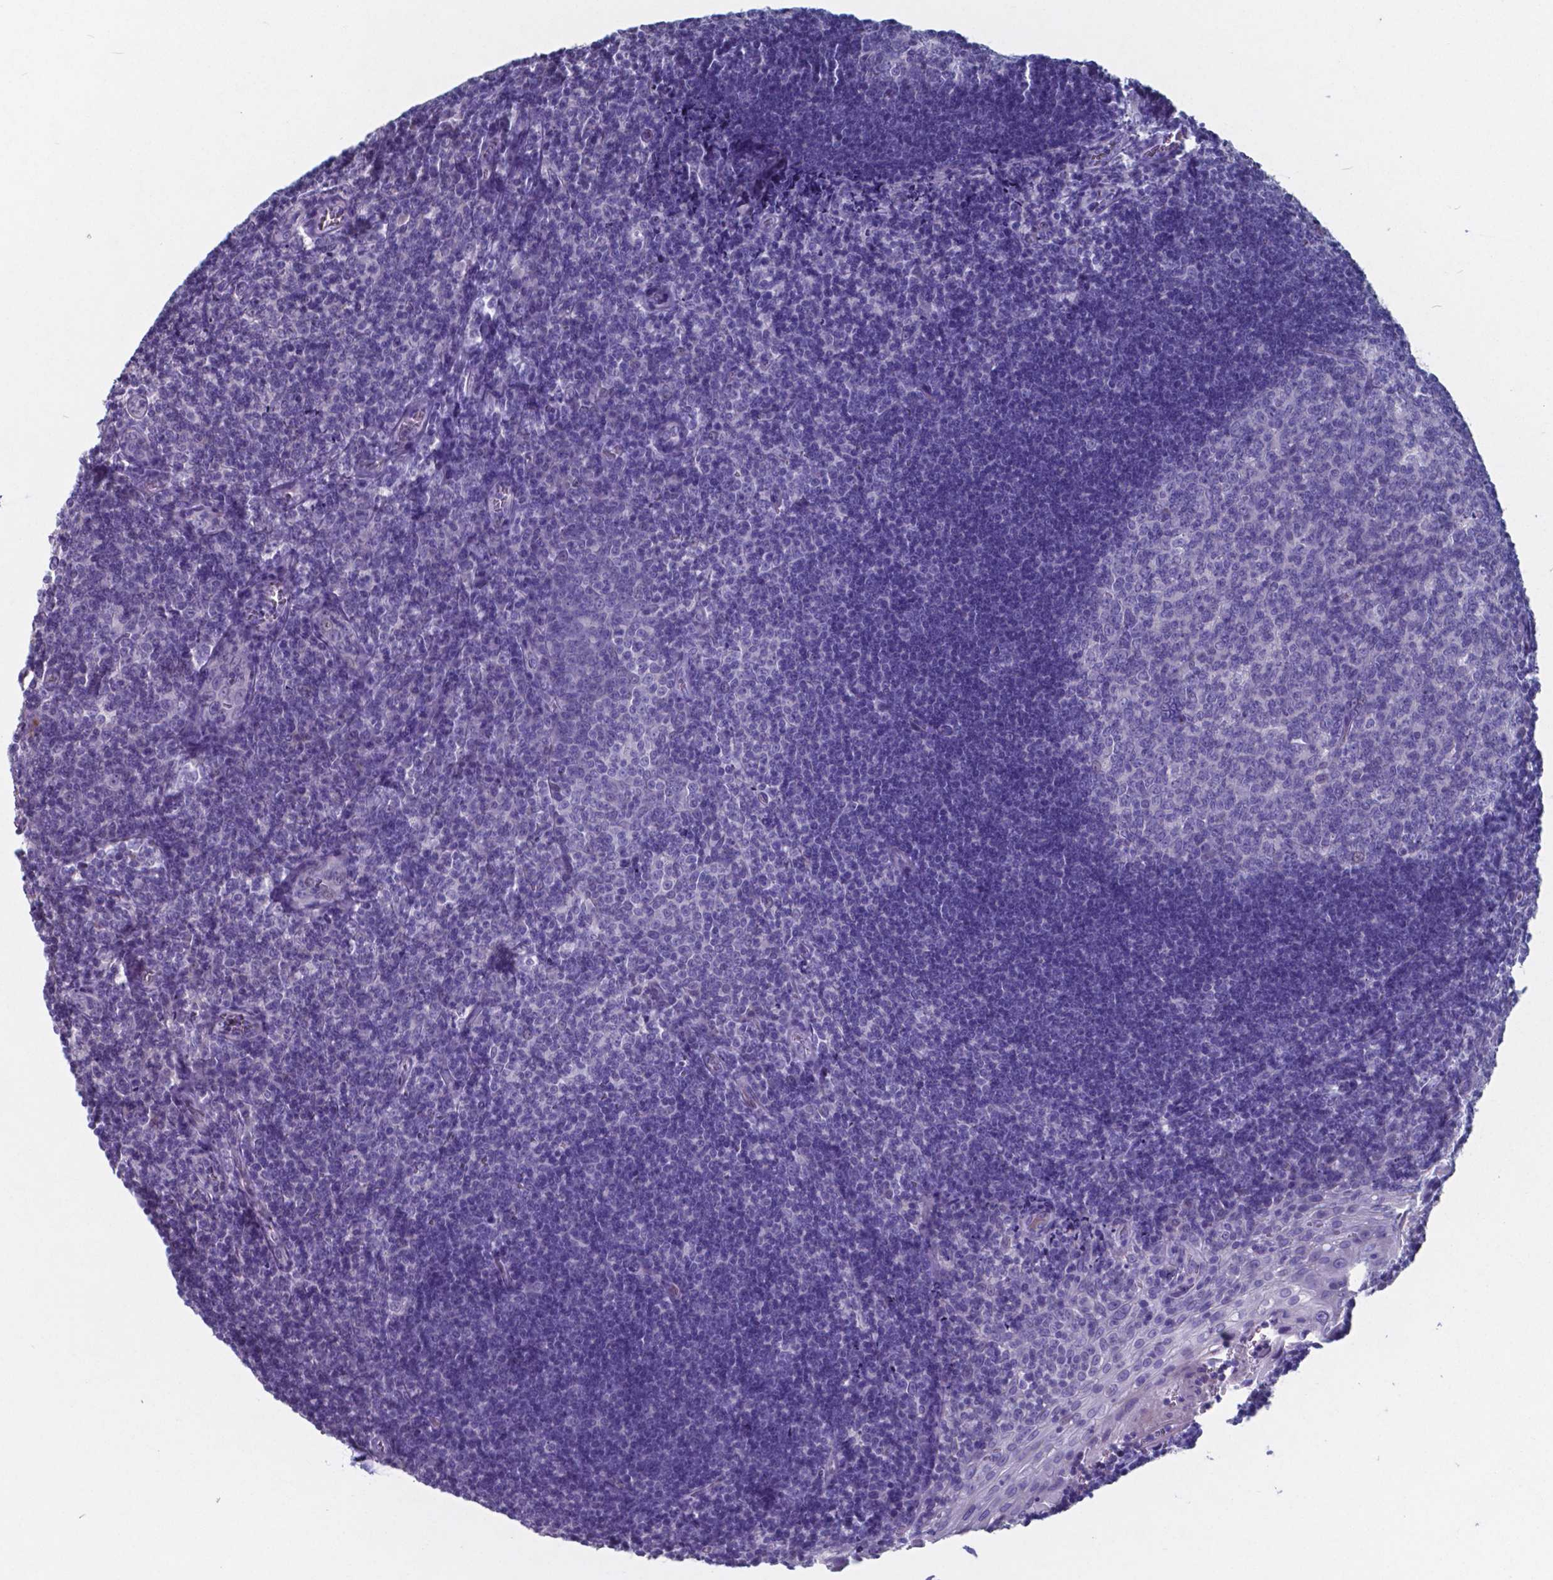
{"staining": {"intensity": "negative", "quantity": "none", "location": "none"}, "tissue": "tonsil", "cell_type": "Germinal center cells", "image_type": "normal", "snomed": [{"axis": "morphology", "description": "Normal tissue, NOS"}, {"axis": "morphology", "description": "Inflammation, NOS"}, {"axis": "topography", "description": "Tonsil"}], "caption": "Tonsil was stained to show a protein in brown. There is no significant staining in germinal center cells. (Stains: DAB immunohistochemistry with hematoxylin counter stain, Microscopy: brightfield microscopy at high magnification).", "gene": "TTR", "patient": {"sex": "female", "age": 31}}